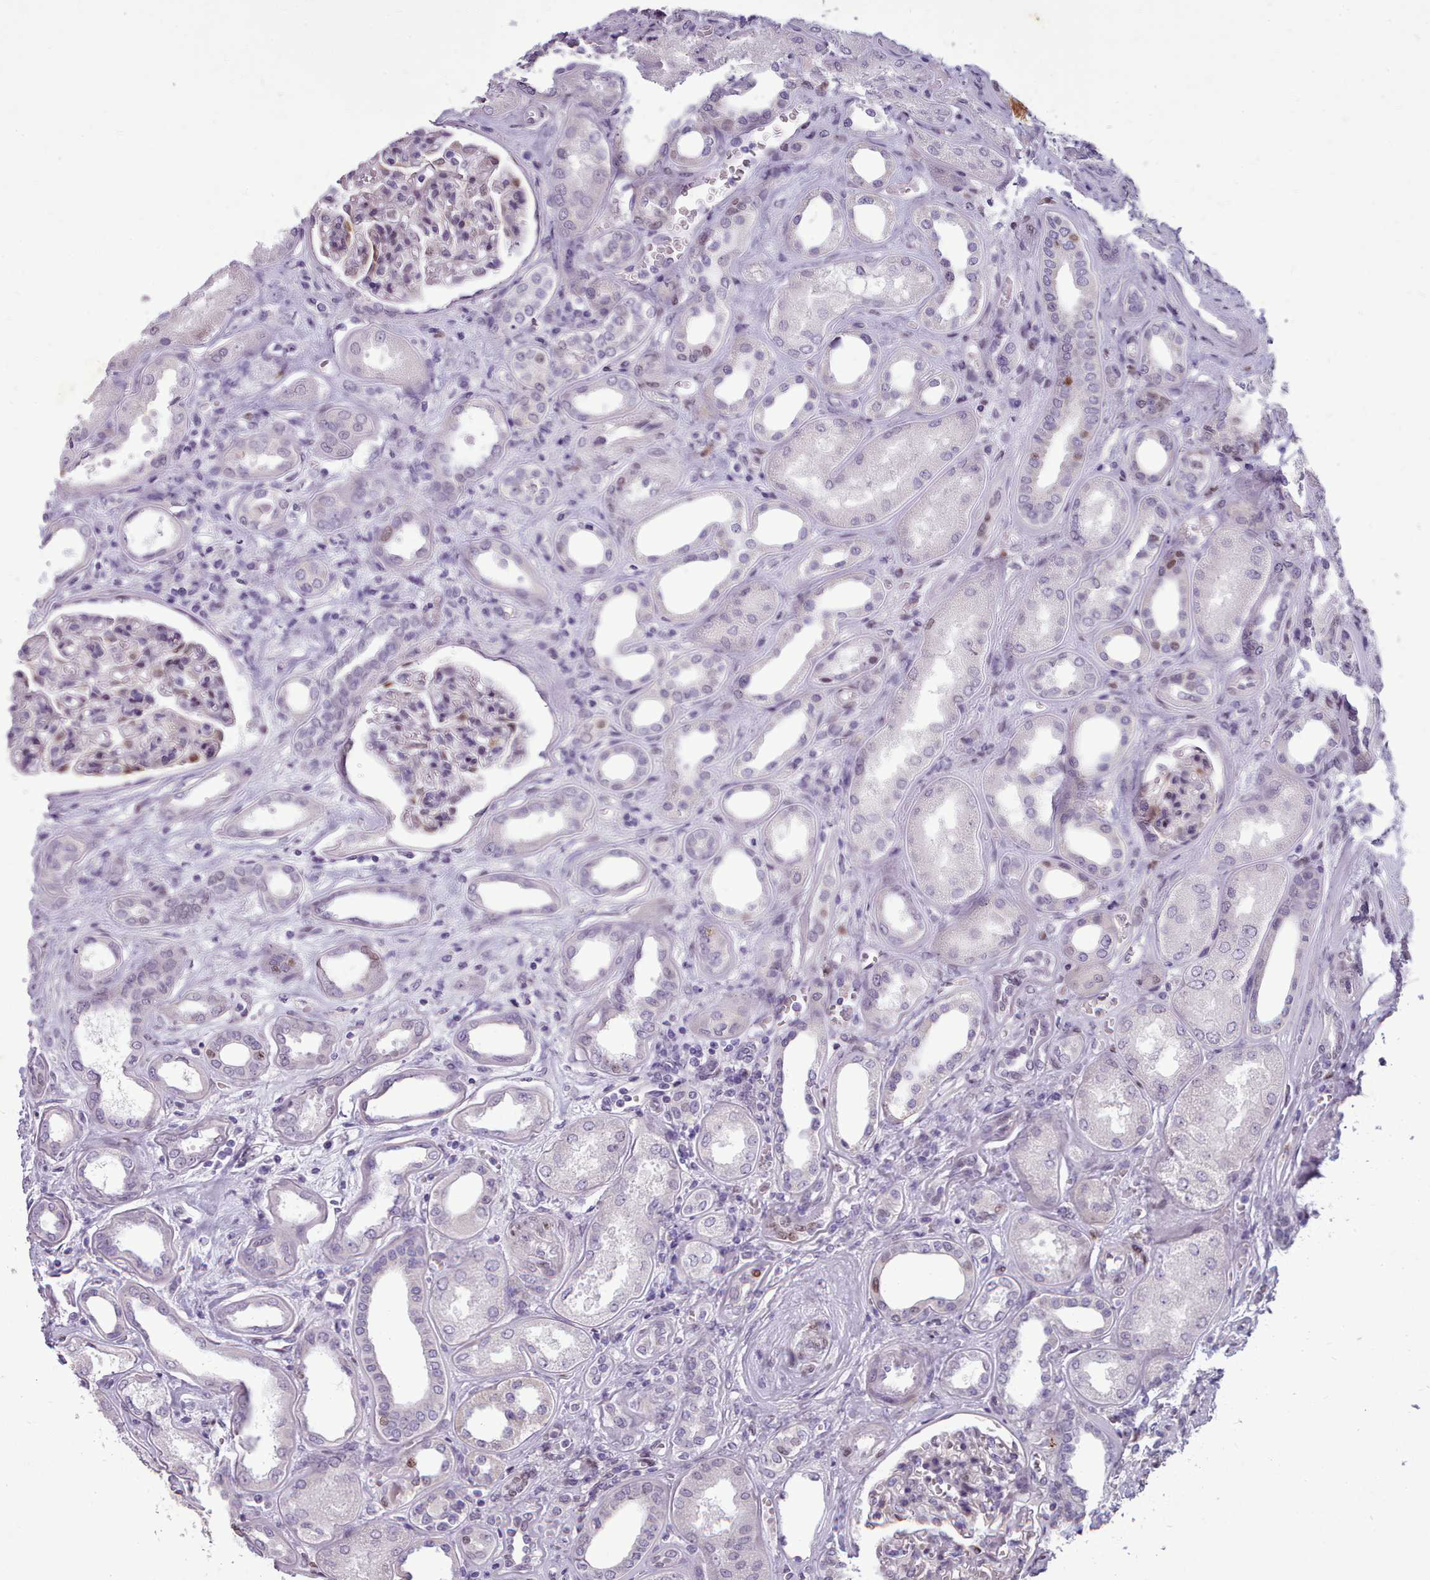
{"staining": {"intensity": "moderate", "quantity": "<25%", "location": "nuclear"}, "tissue": "kidney", "cell_type": "Cells in glomeruli", "image_type": "normal", "snomed": [{"axis": "morphology", "description": "Normal tissue, NOS"}, {"axis": "morphology", "description": "Adenocarcinoma, NOS"}, {"axis": "topography", "description": "Kidney"}], "caption": "Moderate nuclear expression is seen in about <25% of cells in glomeruli in unremarkable kidney.", "gene": "KCNT2", "patient": {"sex": "female", "age": 68}}